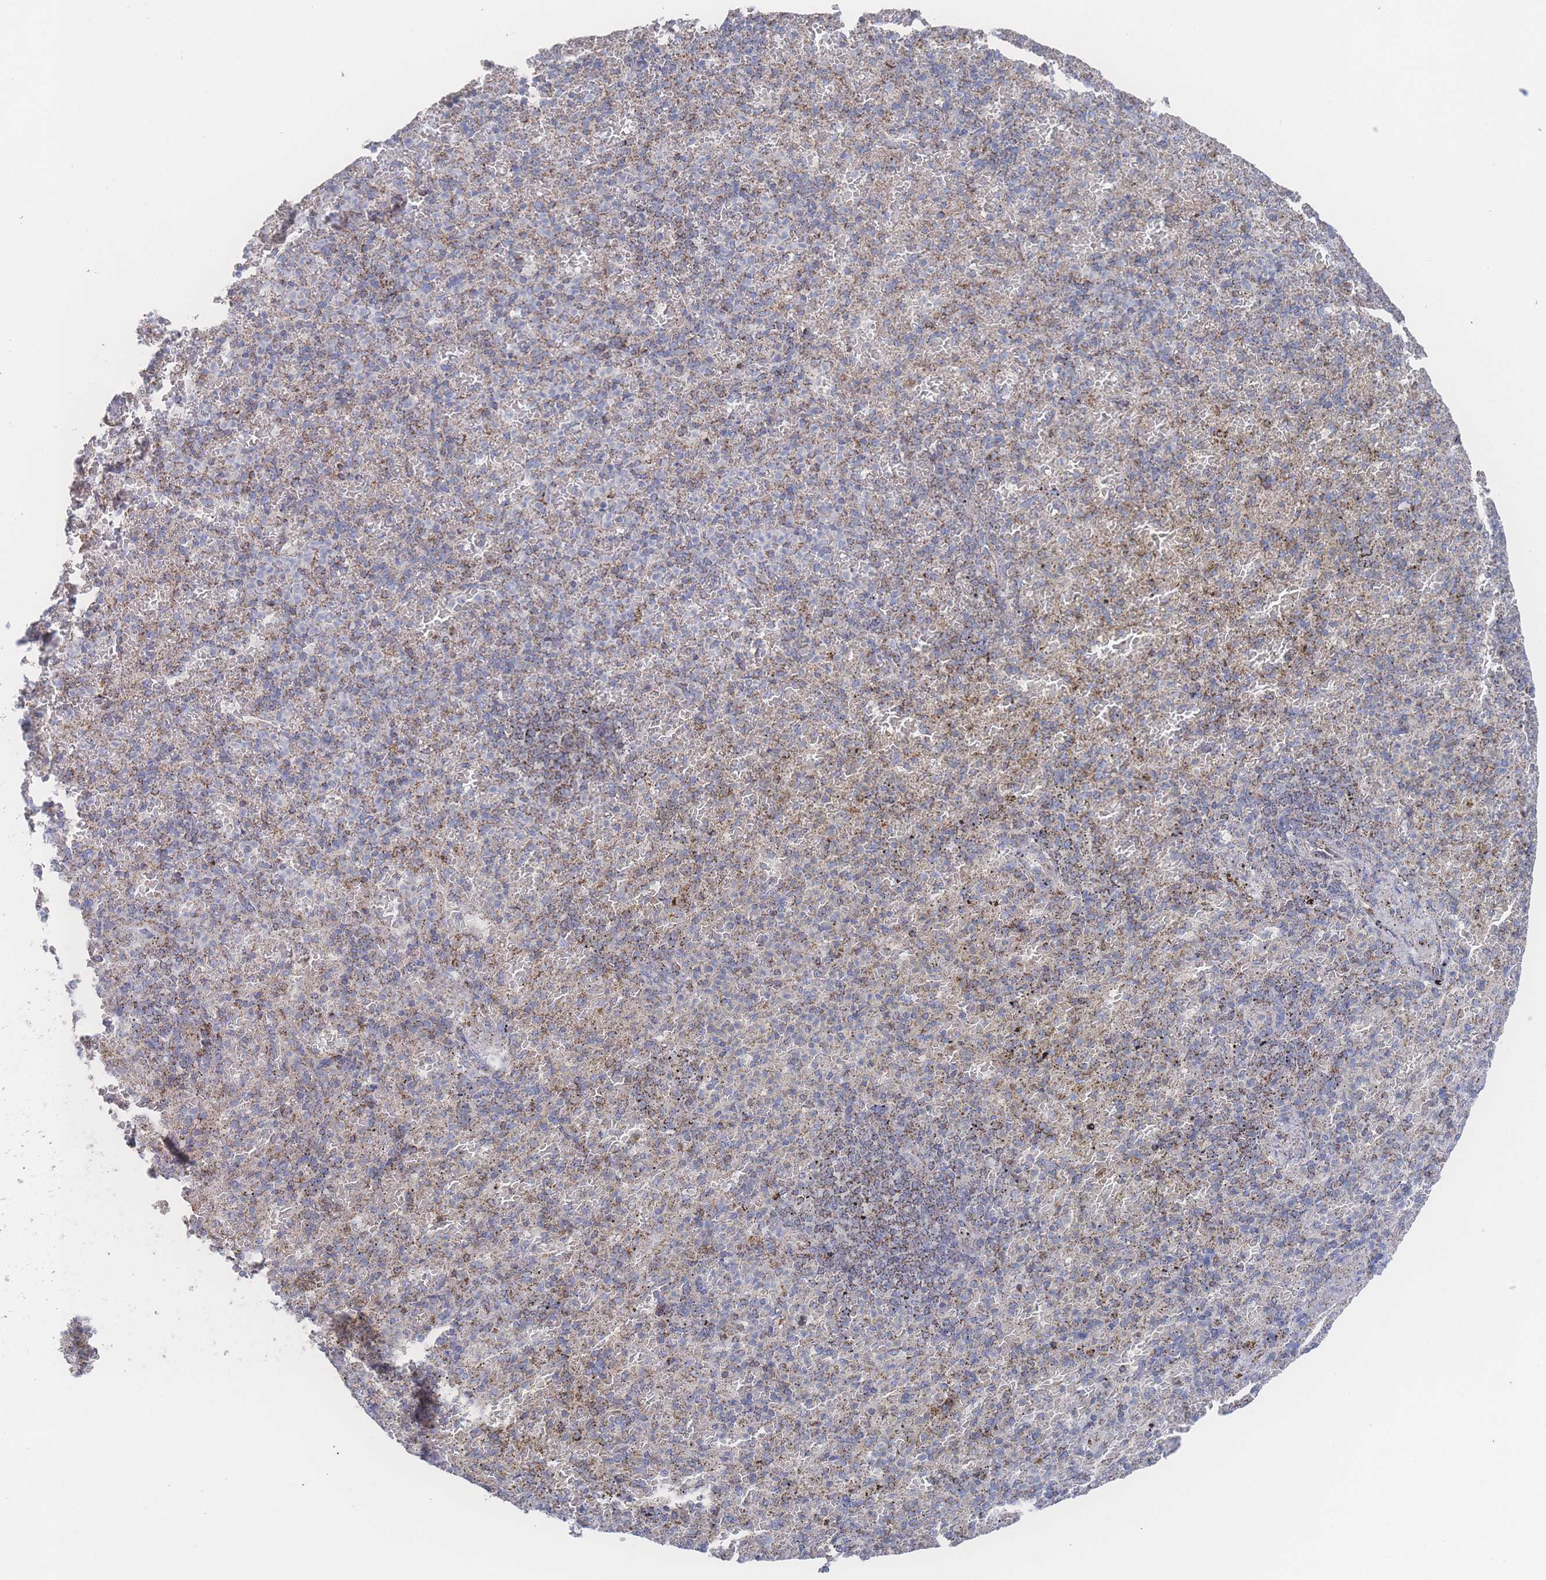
{"staining": {"intensity": "moderate", "quantity": "<25%", "location": "cytoplasmic/membranous"}, "tissue": "spleen", "cell_type": "Cells in red pulp", "image_type": "normal", "snomed": [{"axis": "morphology", "description": "Normal tissue, NOS"}, {"axis": "topography", "description": "Spleen"}], "caption": "Spleen stained for a protein (brown) exhibits moderate cytoplasmic/membranous positive positivity in approximately <25% of cells in red pulp.", "gene": "PEX14", "patient": {"sex": "female", "age": 74}}